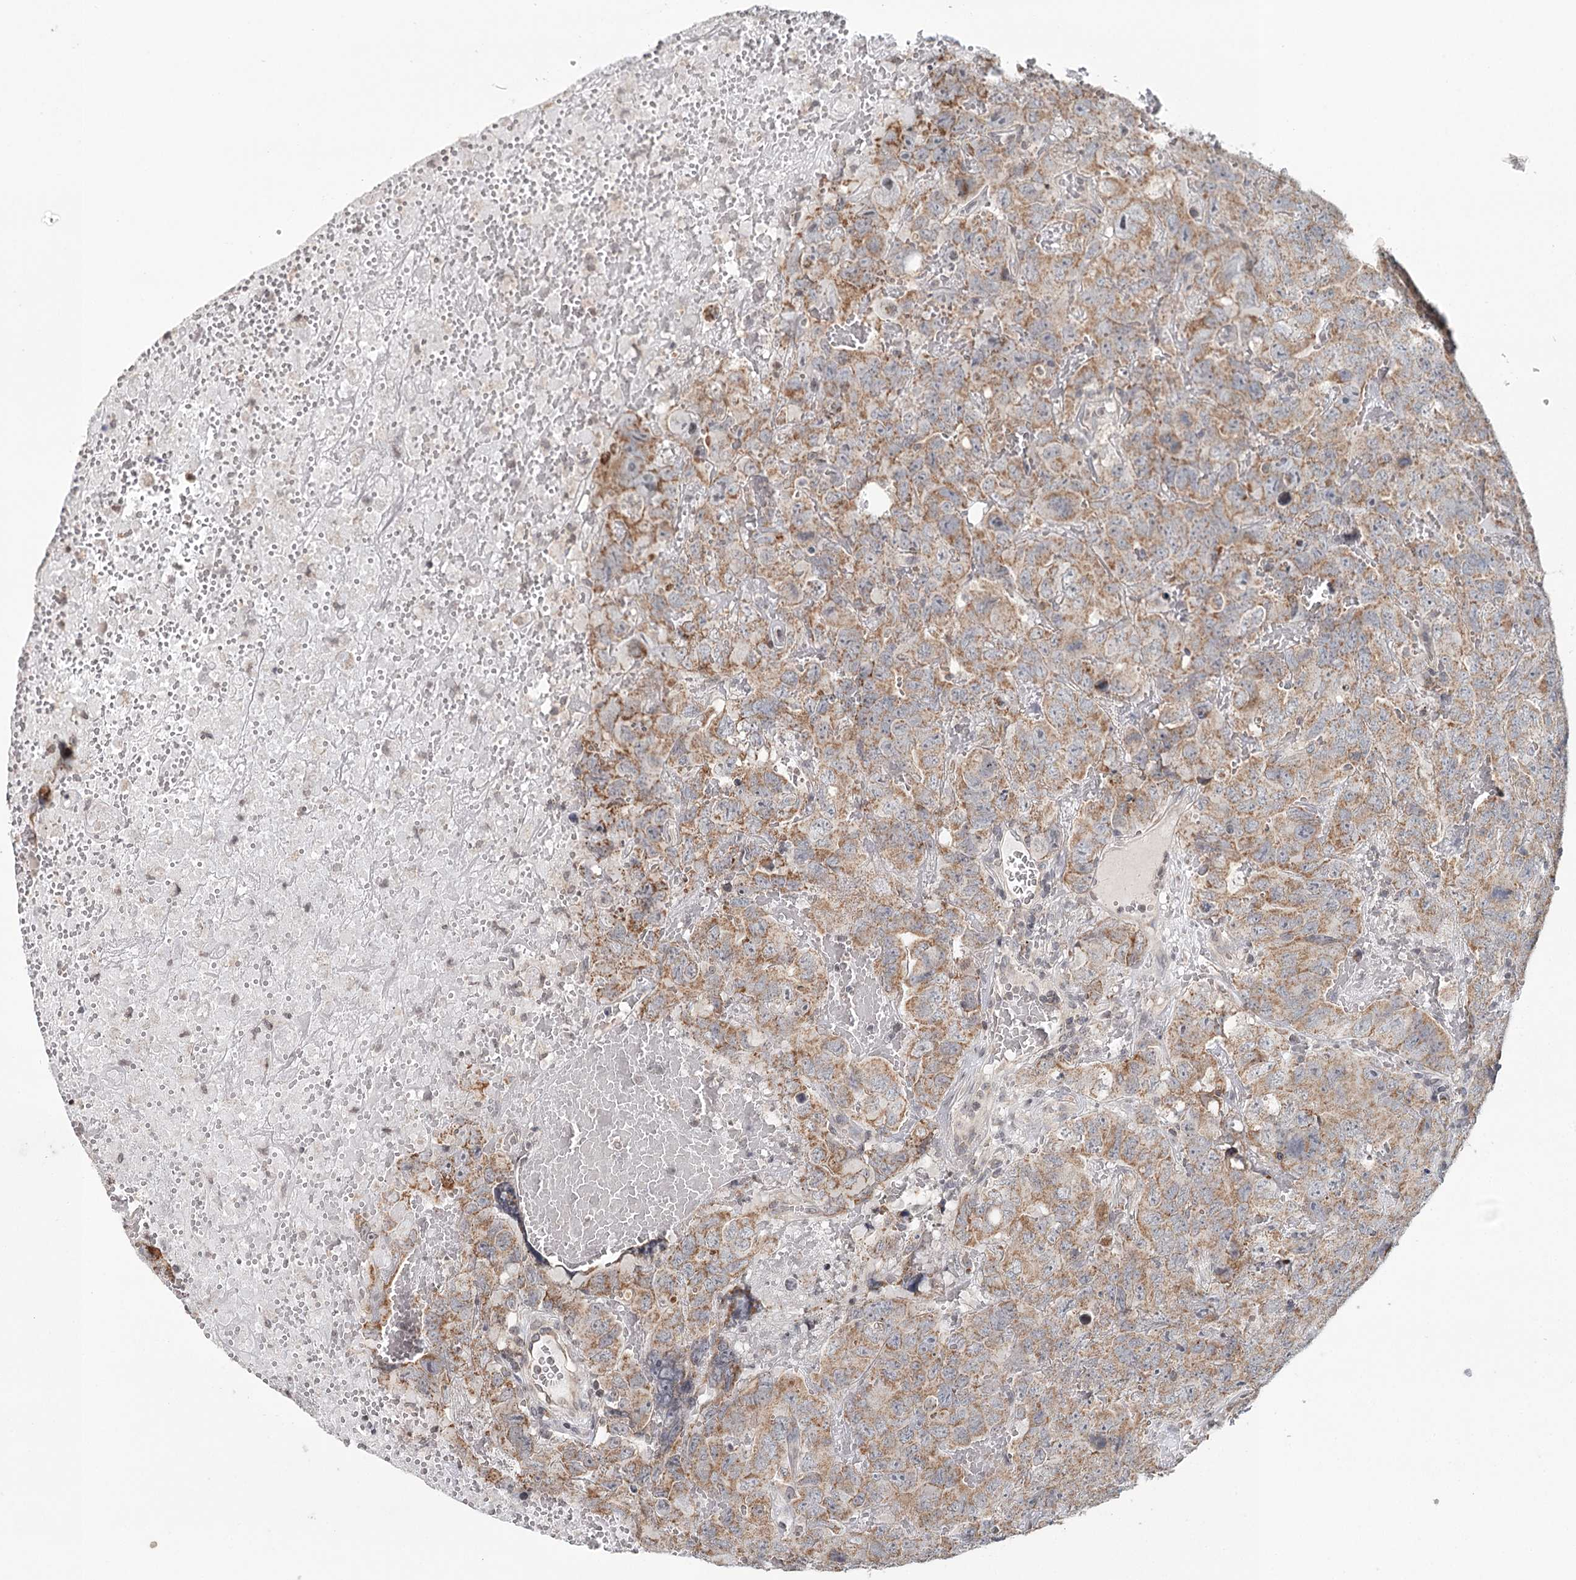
{"staining": {"intensity": "moderate", "quantity": ">75%", "location": "cytoplasmic/membranous"}, "tissue": "testis cancer", "cell_type": "Tumor cells", "image_type": "cancer", "snomed": [{"axis": "morphology", "description": "Carcinoma, Embryonal, NOS"}, {"axis": "topography", "description": "Testis"}], "caption": "Protein expression analysis of testis cancer reveals moderate cytoplasmic/membranous positivity in about >75% of tumor cells.", "gene": "ICOS", "patient": {"sex": "male", "age": 45}}